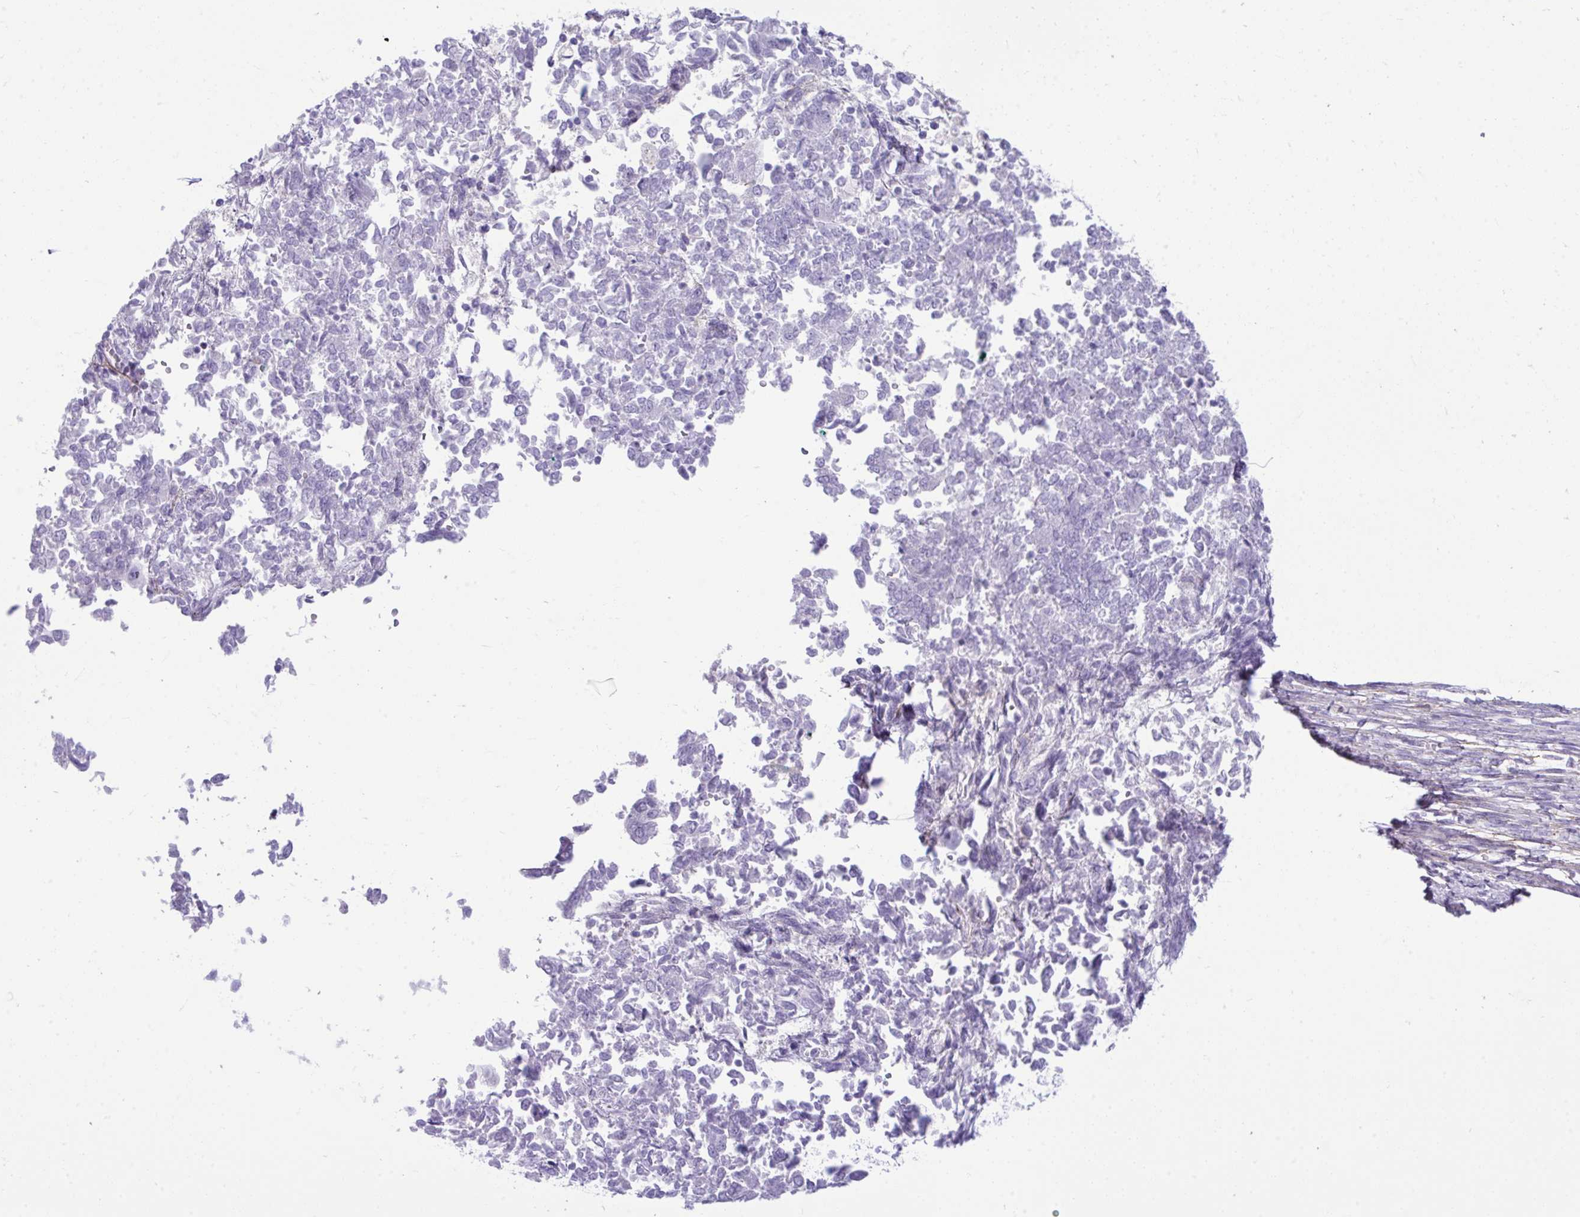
{"staining": {"intensity": "negative", "quantity": "none", "location": "none"}, "tissue": "endometrial cancer", "cell_type": "Tumor cells", "image_type": "cancer", "snomed": [{"axis": "morphology", "description": "Adenocarcinoma, NOS"}, {"axis": "topography", "description": "Endometrium"}], "caption": "The micrograph exhibits no significant positivity in tumor cells of endometrial adenocarcinoma.", "gene": "PIGZ", "patient": {"sex": "female", "age": 65}}